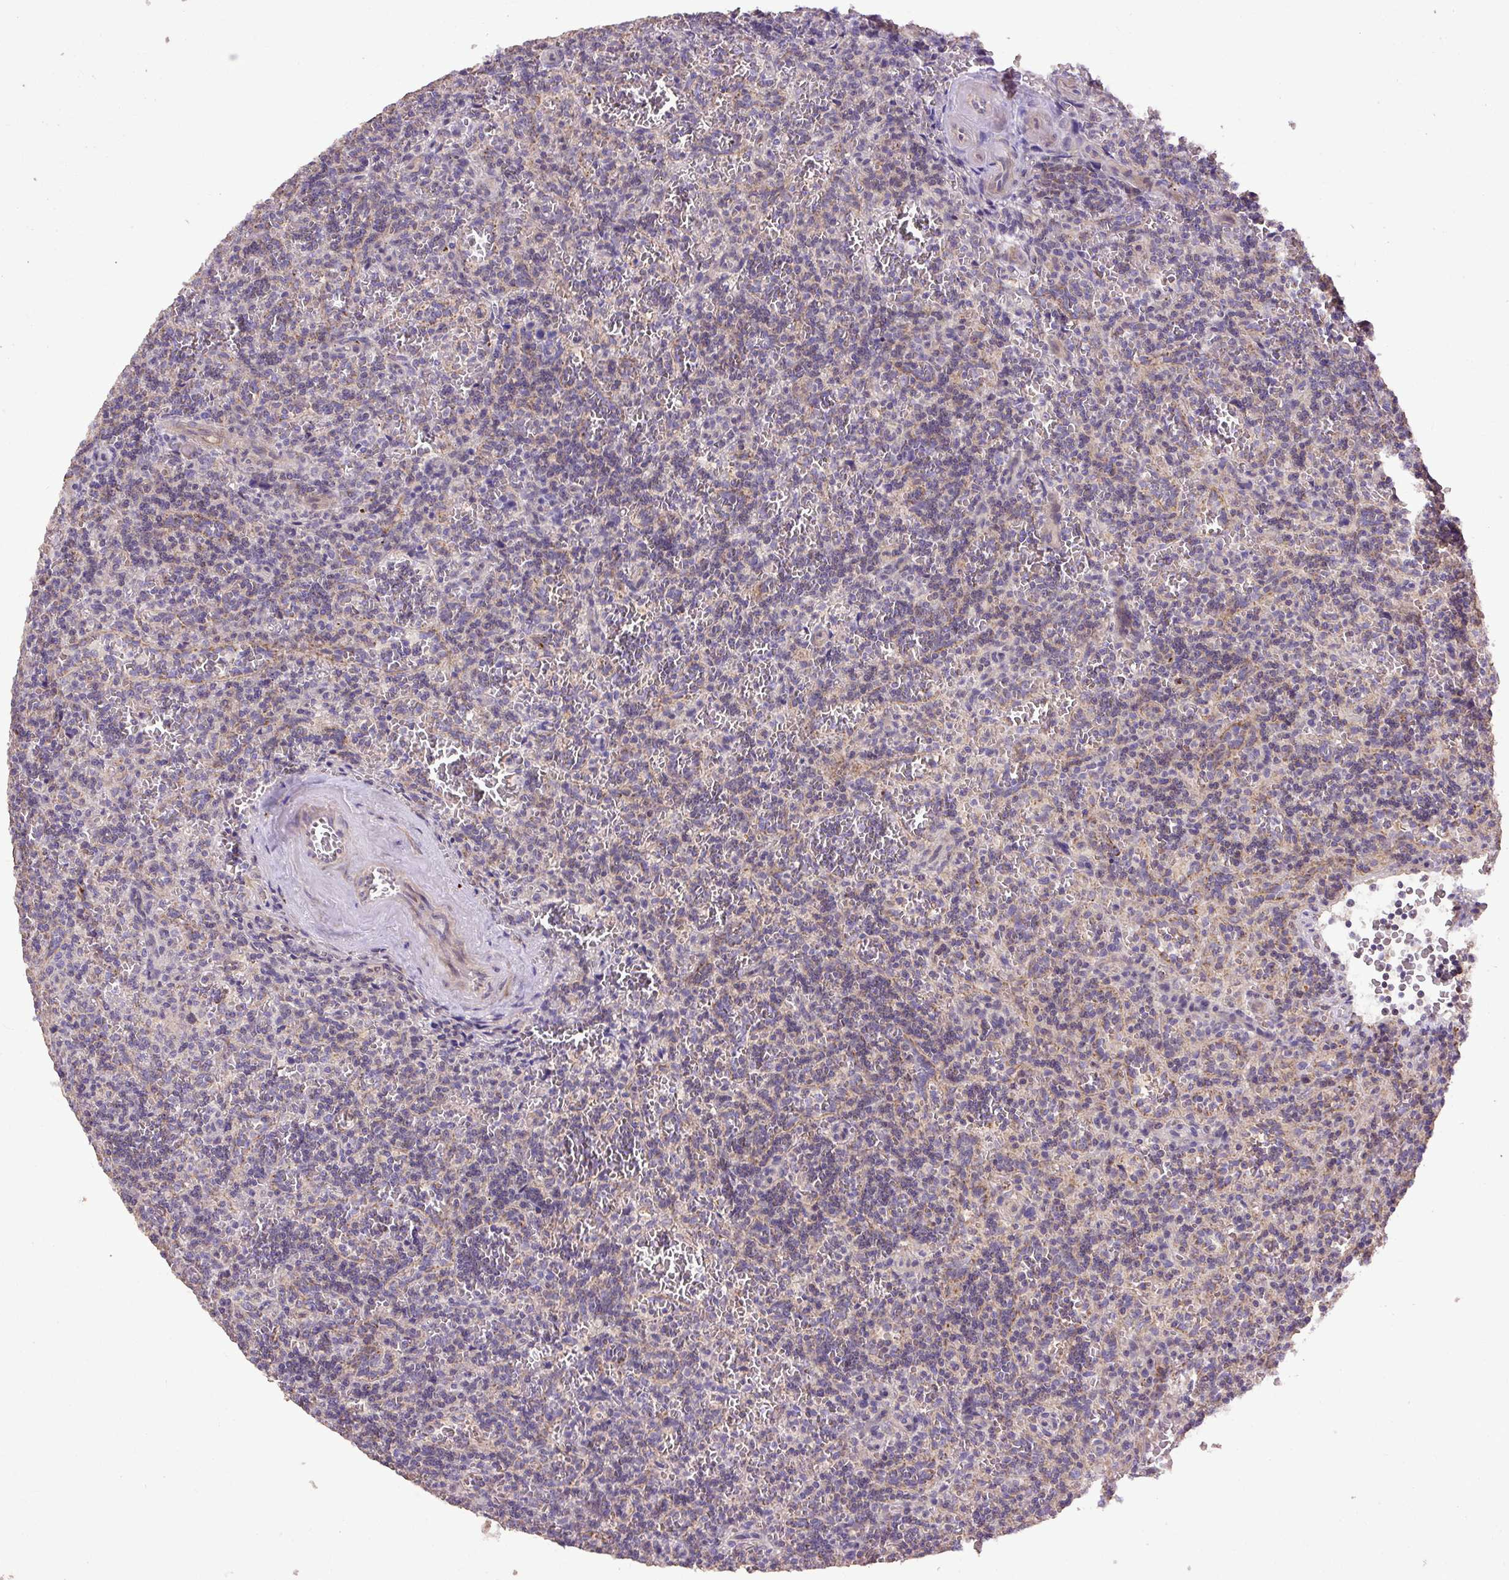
{"staining": {"intensity": "negative", "quantity": "none", "location": "none"}, "tissue": "lymphoma", "cell_type": "Tumor cells", "image_type": "cancer", "snomed": [{"axis": "morphology", "description": "Malignant lymphoma, non-Hodgkin's type, Low grade"}, {"axis": "topography", "description": "Spleen"}], "caption": "The image shows no staining of tumor cells in low-grade malignant lymphoma, non-Hodgkin's type. (Immunohistochemistry (ihc), brightfield microscopy, high magnification).", "gene": "ABR", "patient": {"sex": "male", "age": 73}}